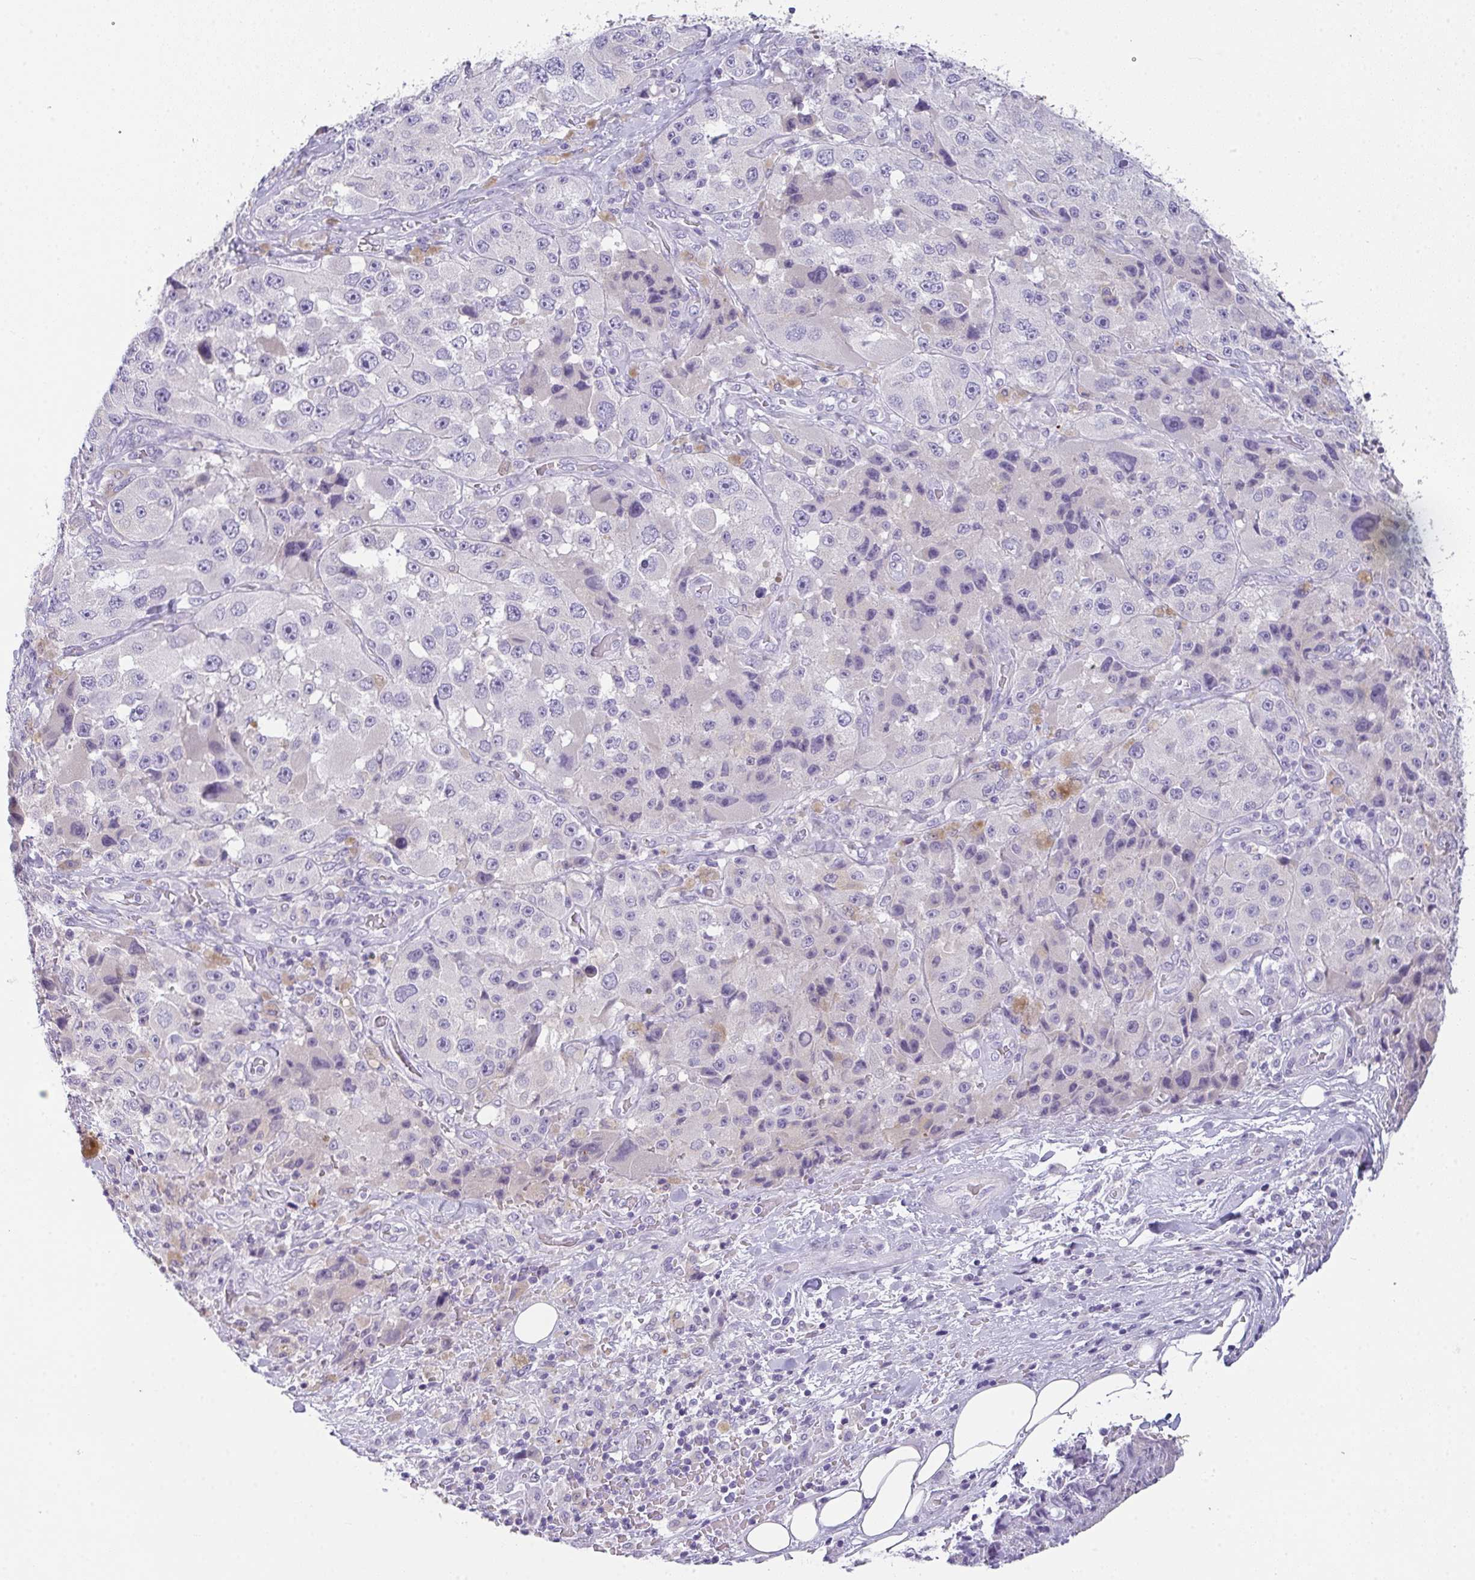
{"staining": {"intensity": "negative", "quantity": "none", "location": "none"}, "tissue": "melanoma", "cell_type": "Tumor cells", "image_type": "cancer", "snomed": [{"axis": "morphology", "description": "Malignant melanoma, Metastatic site"}, {"axis": "topography", "description": "Lymph node"}], "caption": "Immunohistochemistry image of neoplastic tissue: melanoma stained with DAB (3,3'-diaminobenzidine) reveals no significant protein staining in tumor cells.", "gene": "COX7B", "patient": {"sex": "male", "age": 62}}